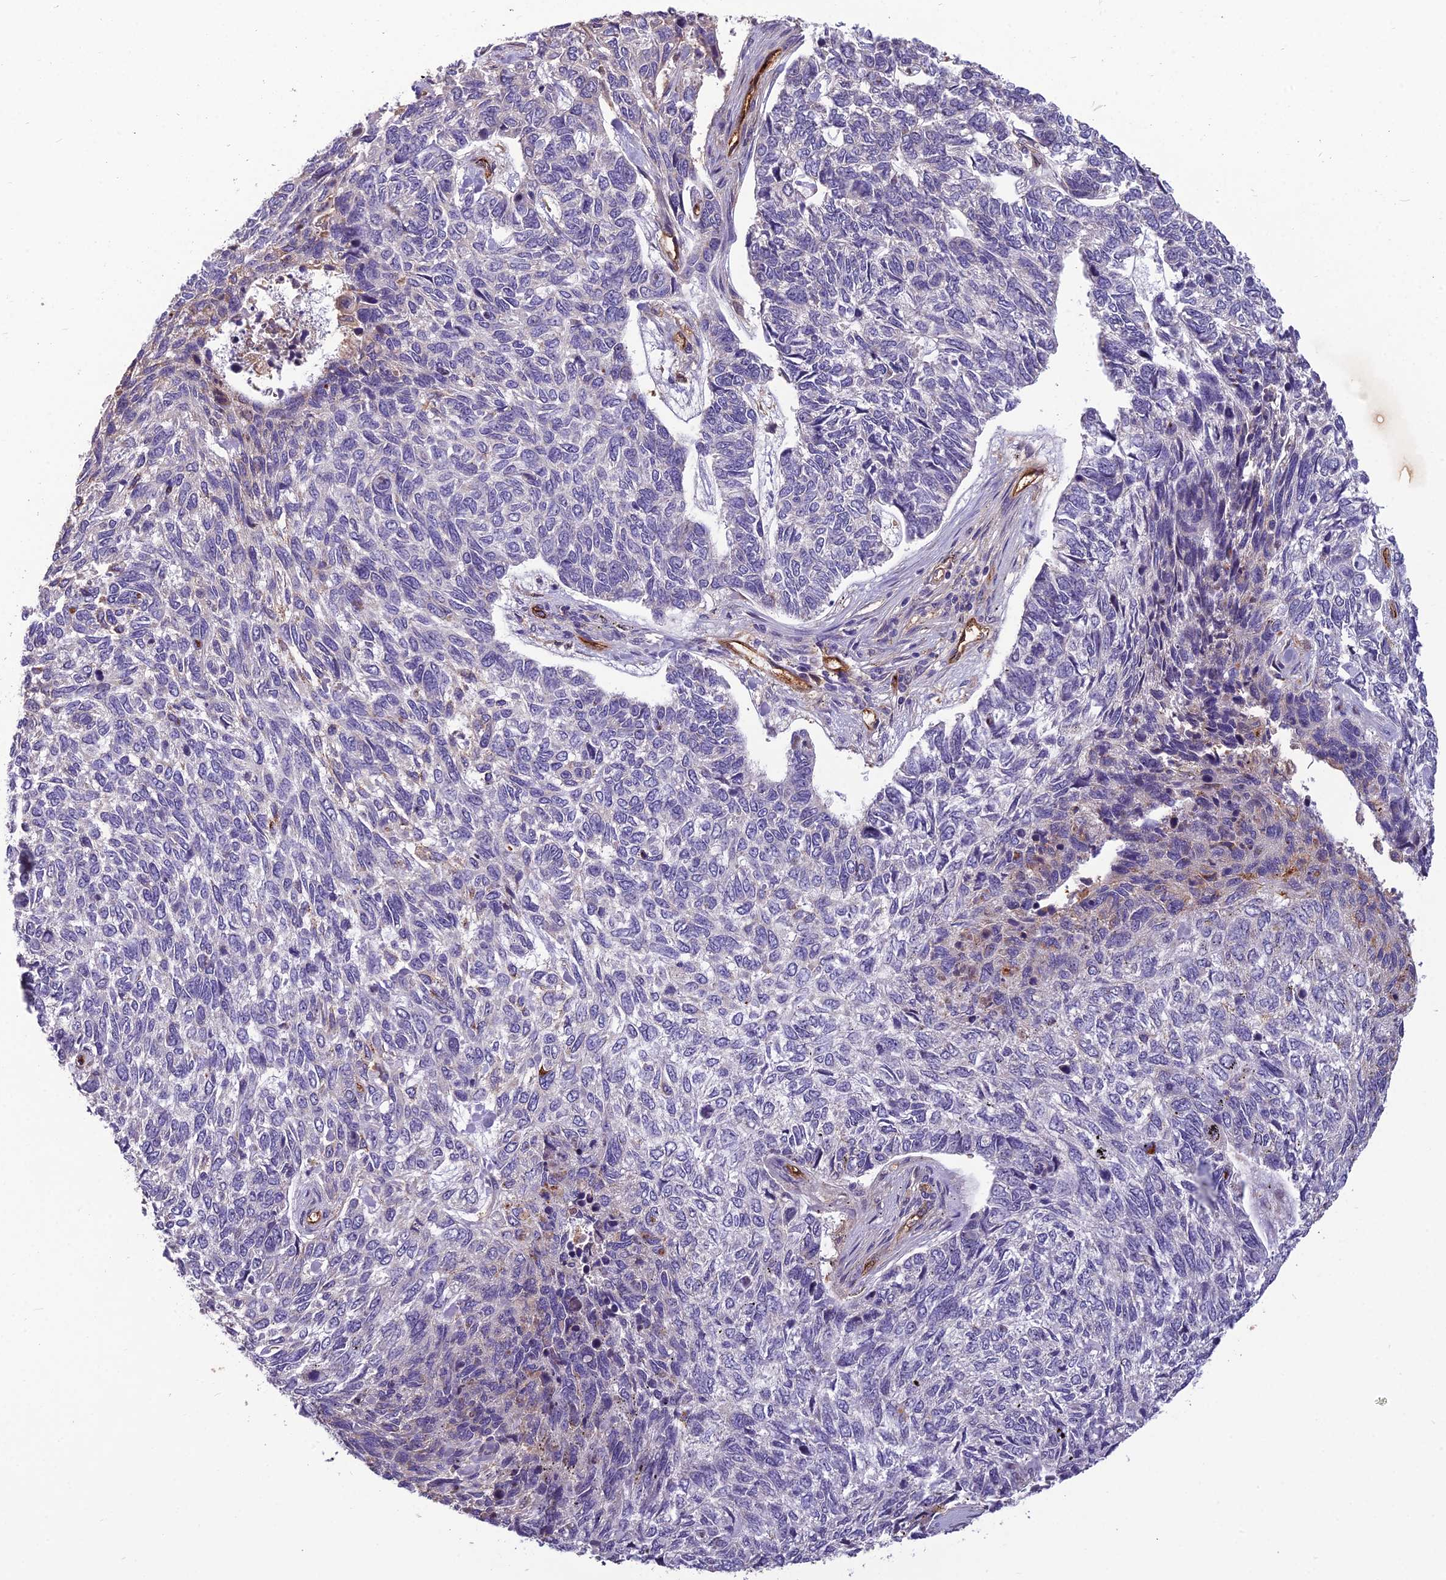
{"staining": {"intensity": "negative", "quantity": "none", "location": "none"}, "tissue": "skin cancer", "cell_type": "Tumor cells", "image_type": "cancer", "snomed": [{"axis": "morphology", "description": "Basal cell carcinoma"}, {"axis": "topography", "description": "Skin"}], "caption": "There is no significant positivity in tumor cells of basal cell carcinoma (skin). (Stains: DAB IHC with hematoxylin counter stain, Microscopy: brightfield microscopy at high magnification).", "gene": "TSPAN15", "patient": {"sex": "female", "age": 65}}